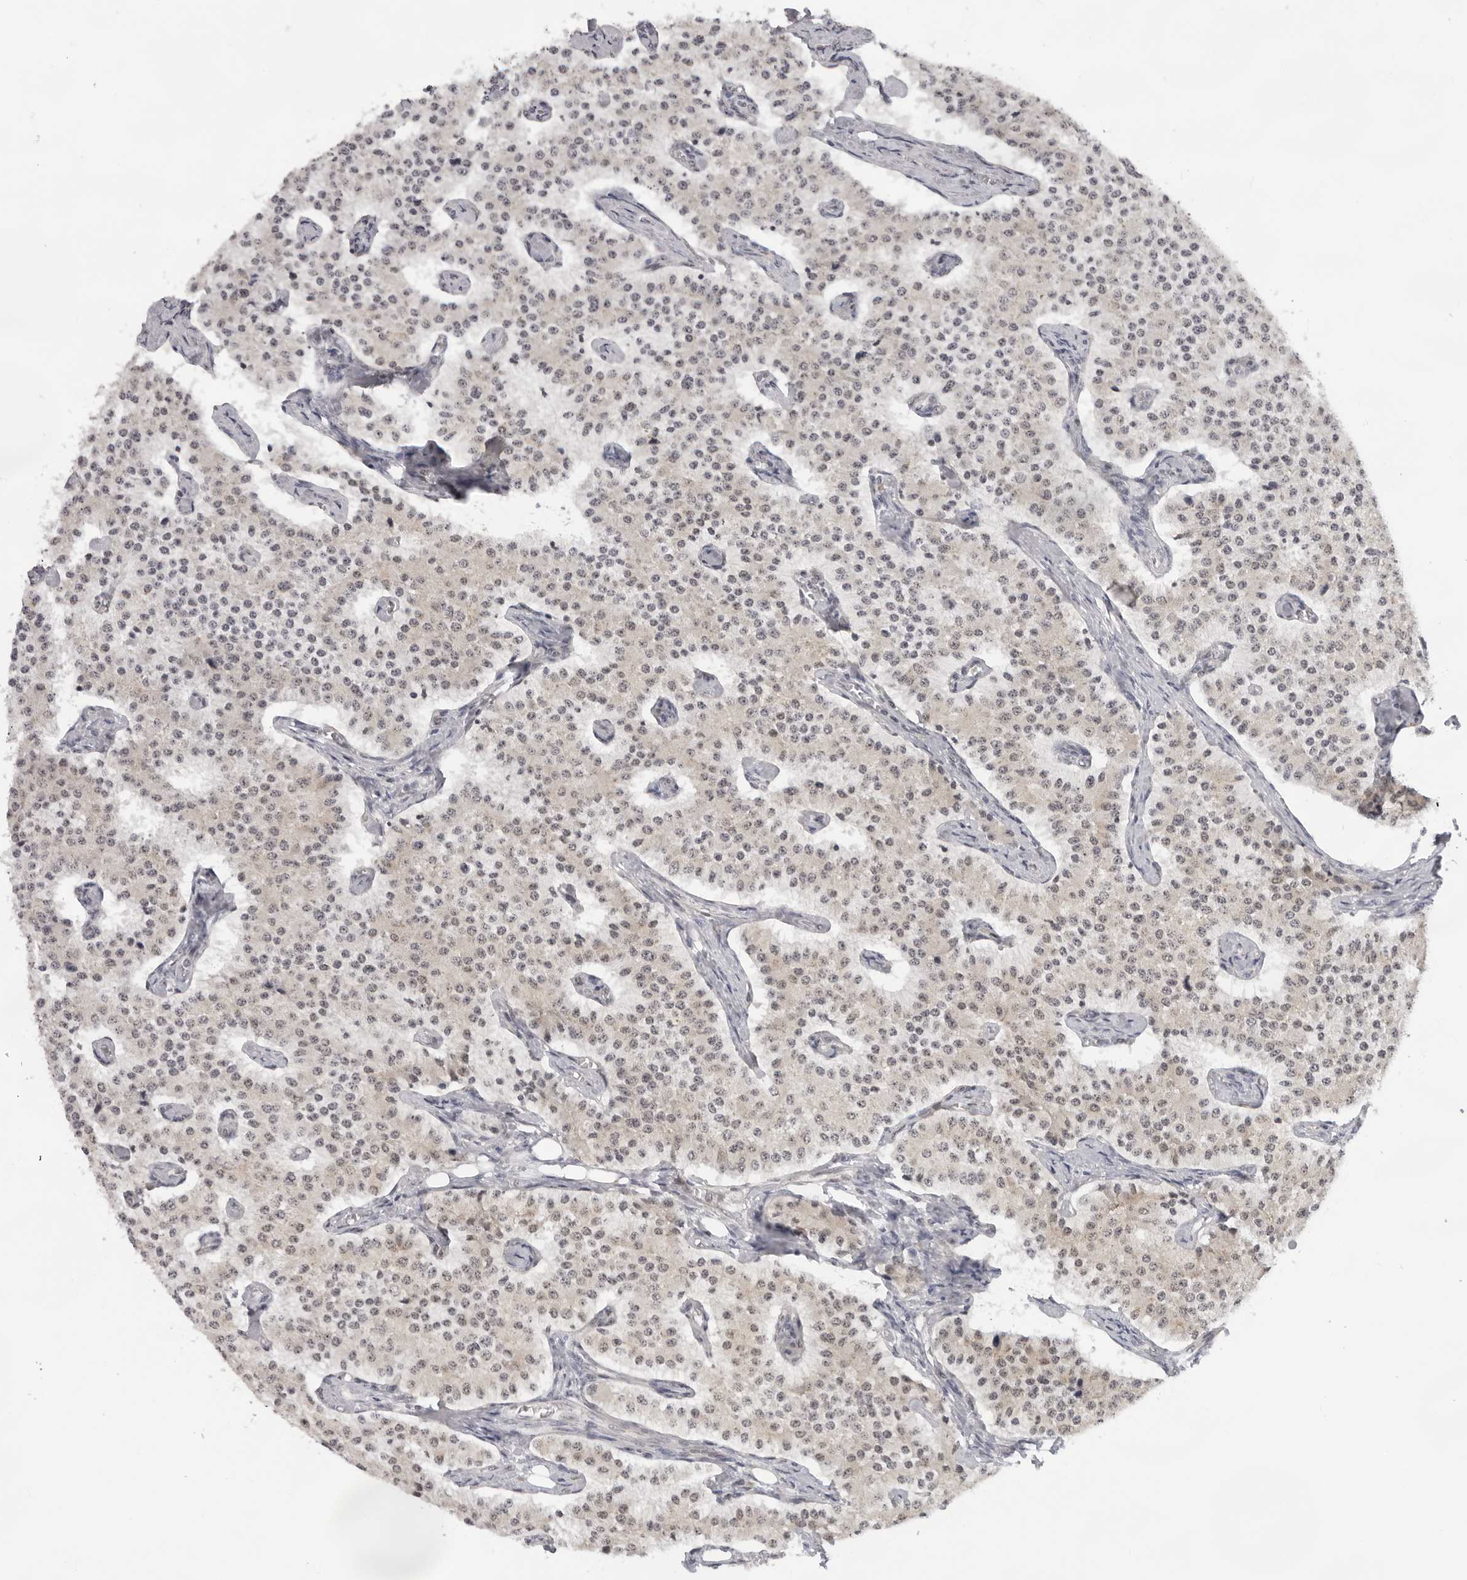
{"staining": {"intensity": "negative", "quantity": "none", "location": "none"}, "tissue": "carcinoid", "cell_type": "Tumor cells", "image_type": "cancer", "snomed": [{"axis": "morphology", "description": "Carcinoid, malignant, NOS"}, {"axis": "topography", "description": "Colon"}], "caption": "Tumor cells show no significant protein expression in carcinoid (malignant).", "gene": "CASP7", "patient": {"sex": "female", "age": 52}}